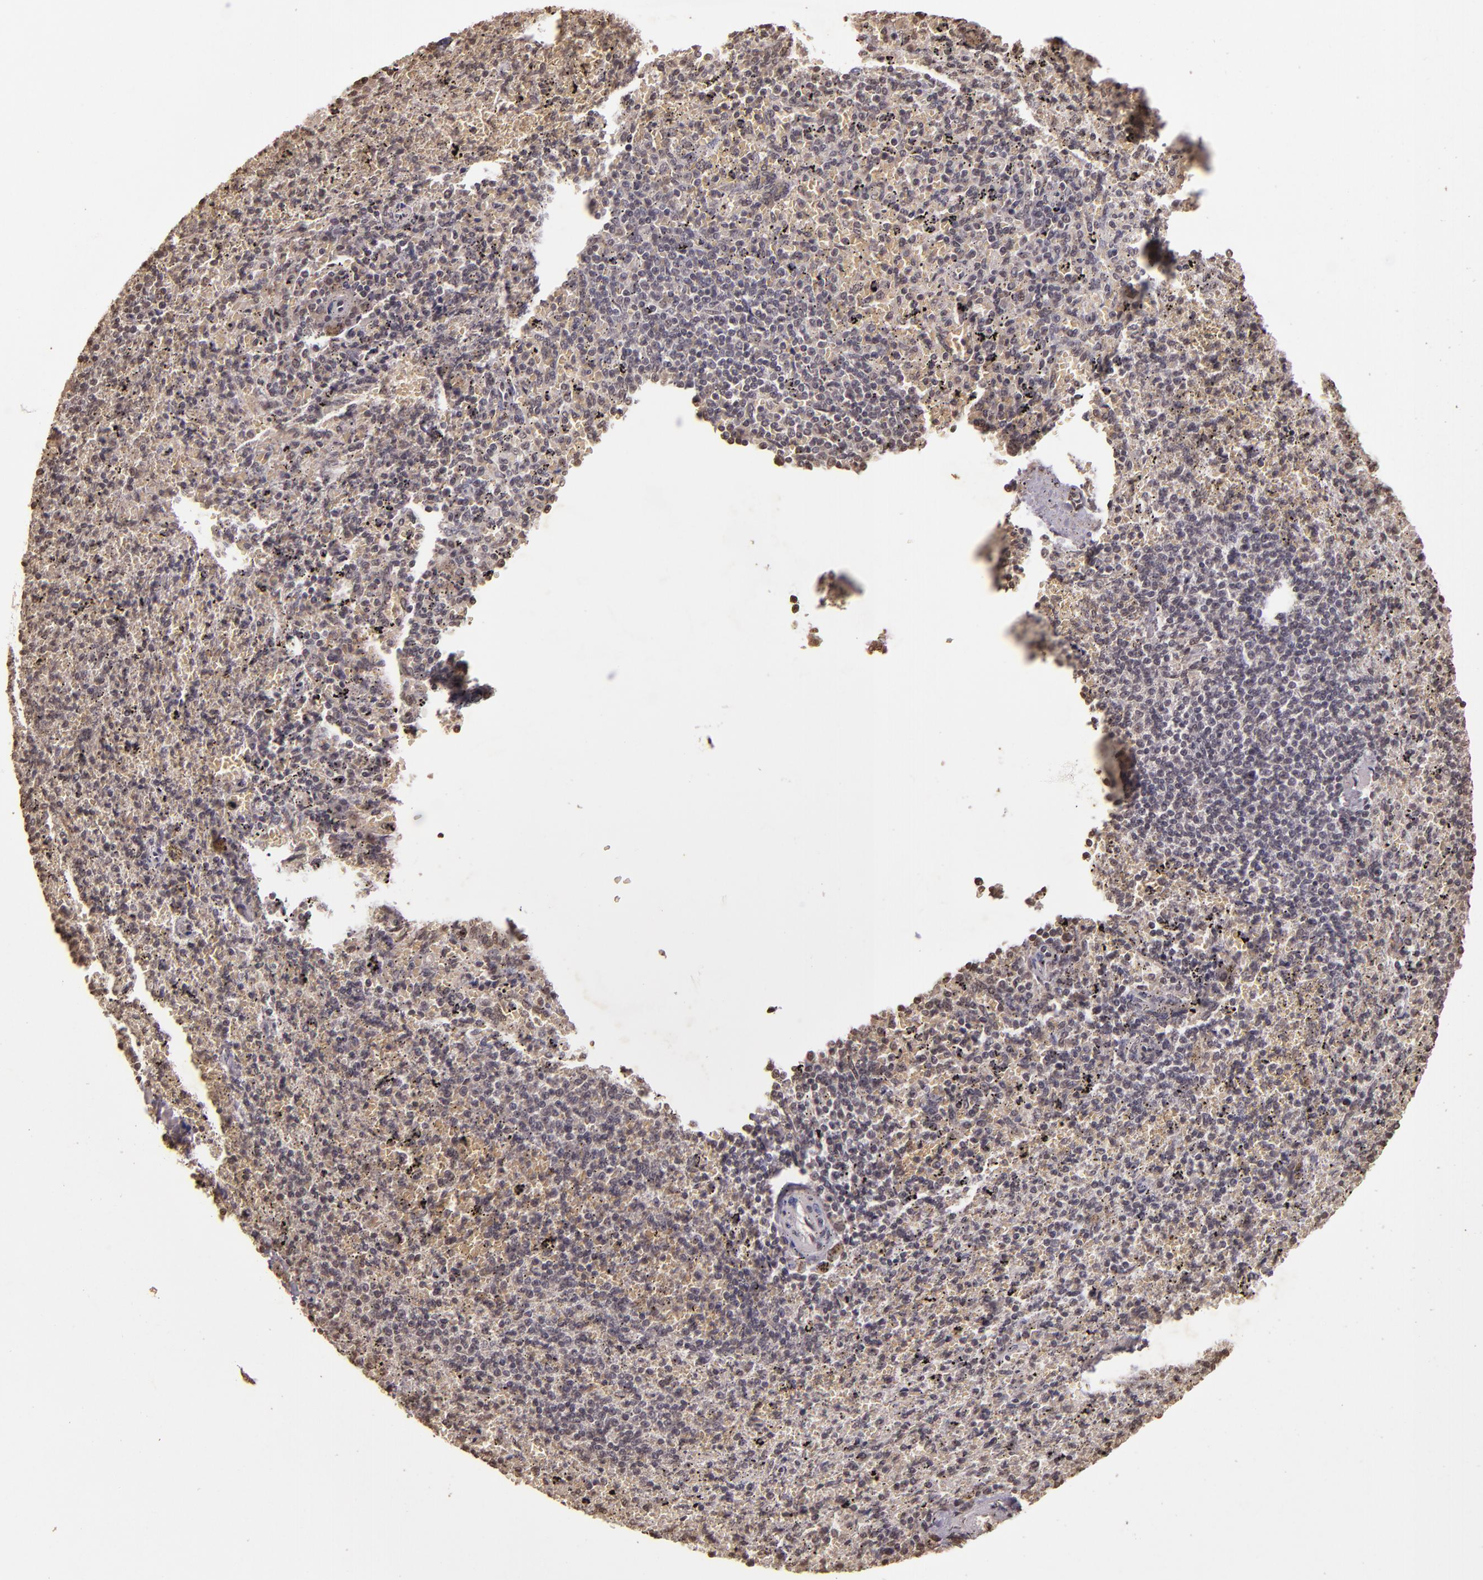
{"staining": {"intensity": "weak", "quantity": ">75%", "location": "cytoplasmic/membranous"}, "tissue": "spleen", "cell_type": "Cells in red pulp", "image_type": "normal", "snomed": [{"axis": "morphology", "description": "Normal tissue, NOS"}, {"axis": "topography", "description": "Spleen"}], "caption": "Spleen stained with DAB IHC demonstrates low levels of weak cytoplasmic/membranous positivity in about >75% of cells in red pulp. The staining was performed using DAB, with brown indicating positive protein expression. Nuclei are stained blue with hematoxylin.", "gene": "CUL1", "patient": {"sex": "female", "age": 43}}